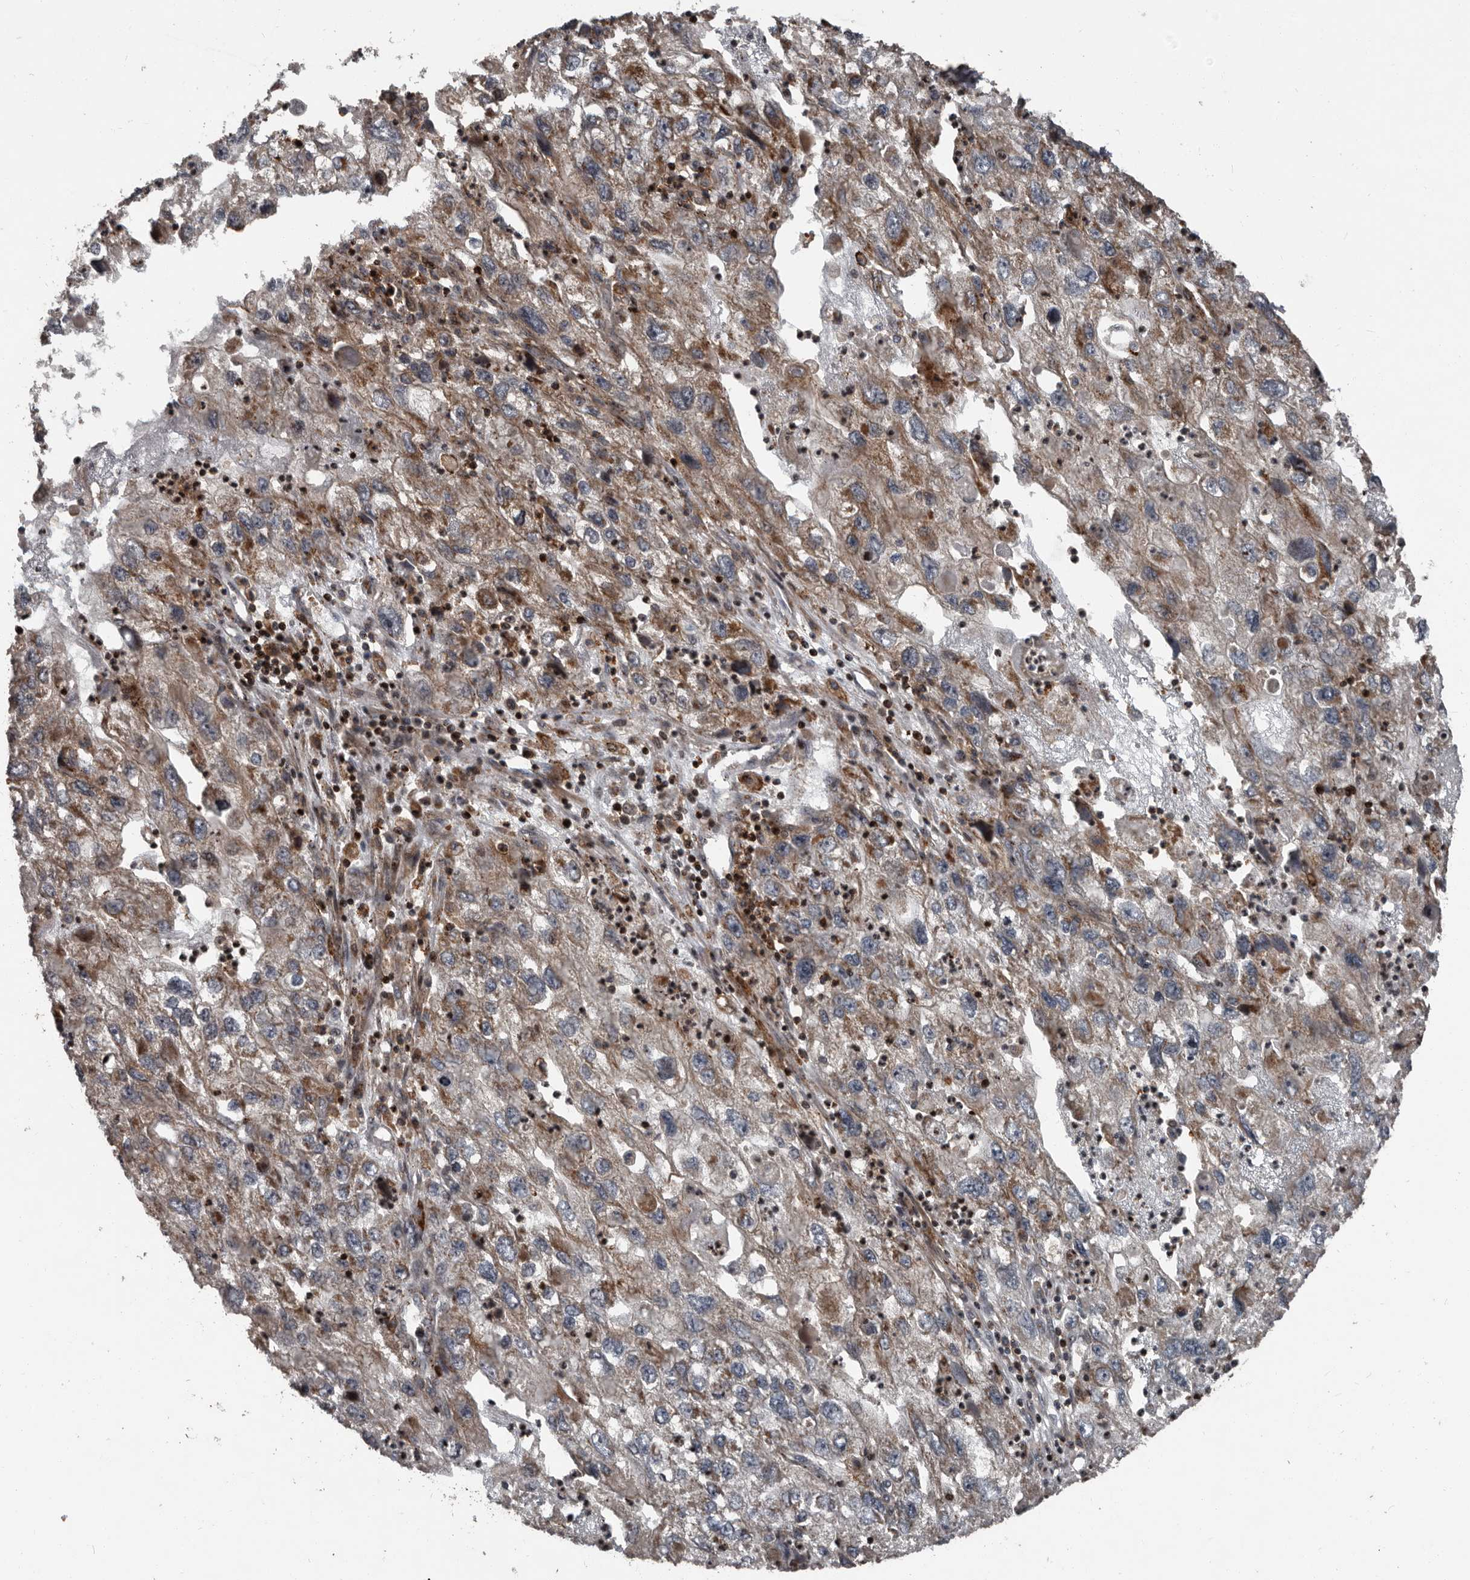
{"staining": {"intensity": "moderate", "quantity": ">75%", "location": "cytoplasmic/membranous"}, "tissue": "endometrial cancer", "cell_type": "Tumor cells", "image_type": "cancer", "snomed": [{"axis": "morphology", "description": "Adenocarcinoma, NOS"}, {"axis": "topography", "description": "Endometrium"}], "caption": "Approximately >75% of tumor cells in human adenocarcinoma (endometrial) exhibit moderate cytoplasmic/membranous protein positivity as visualized by brown immunohistochemical staining.", "gene": "FBXO31", "patient": {"sex": "female", "age": 49}}